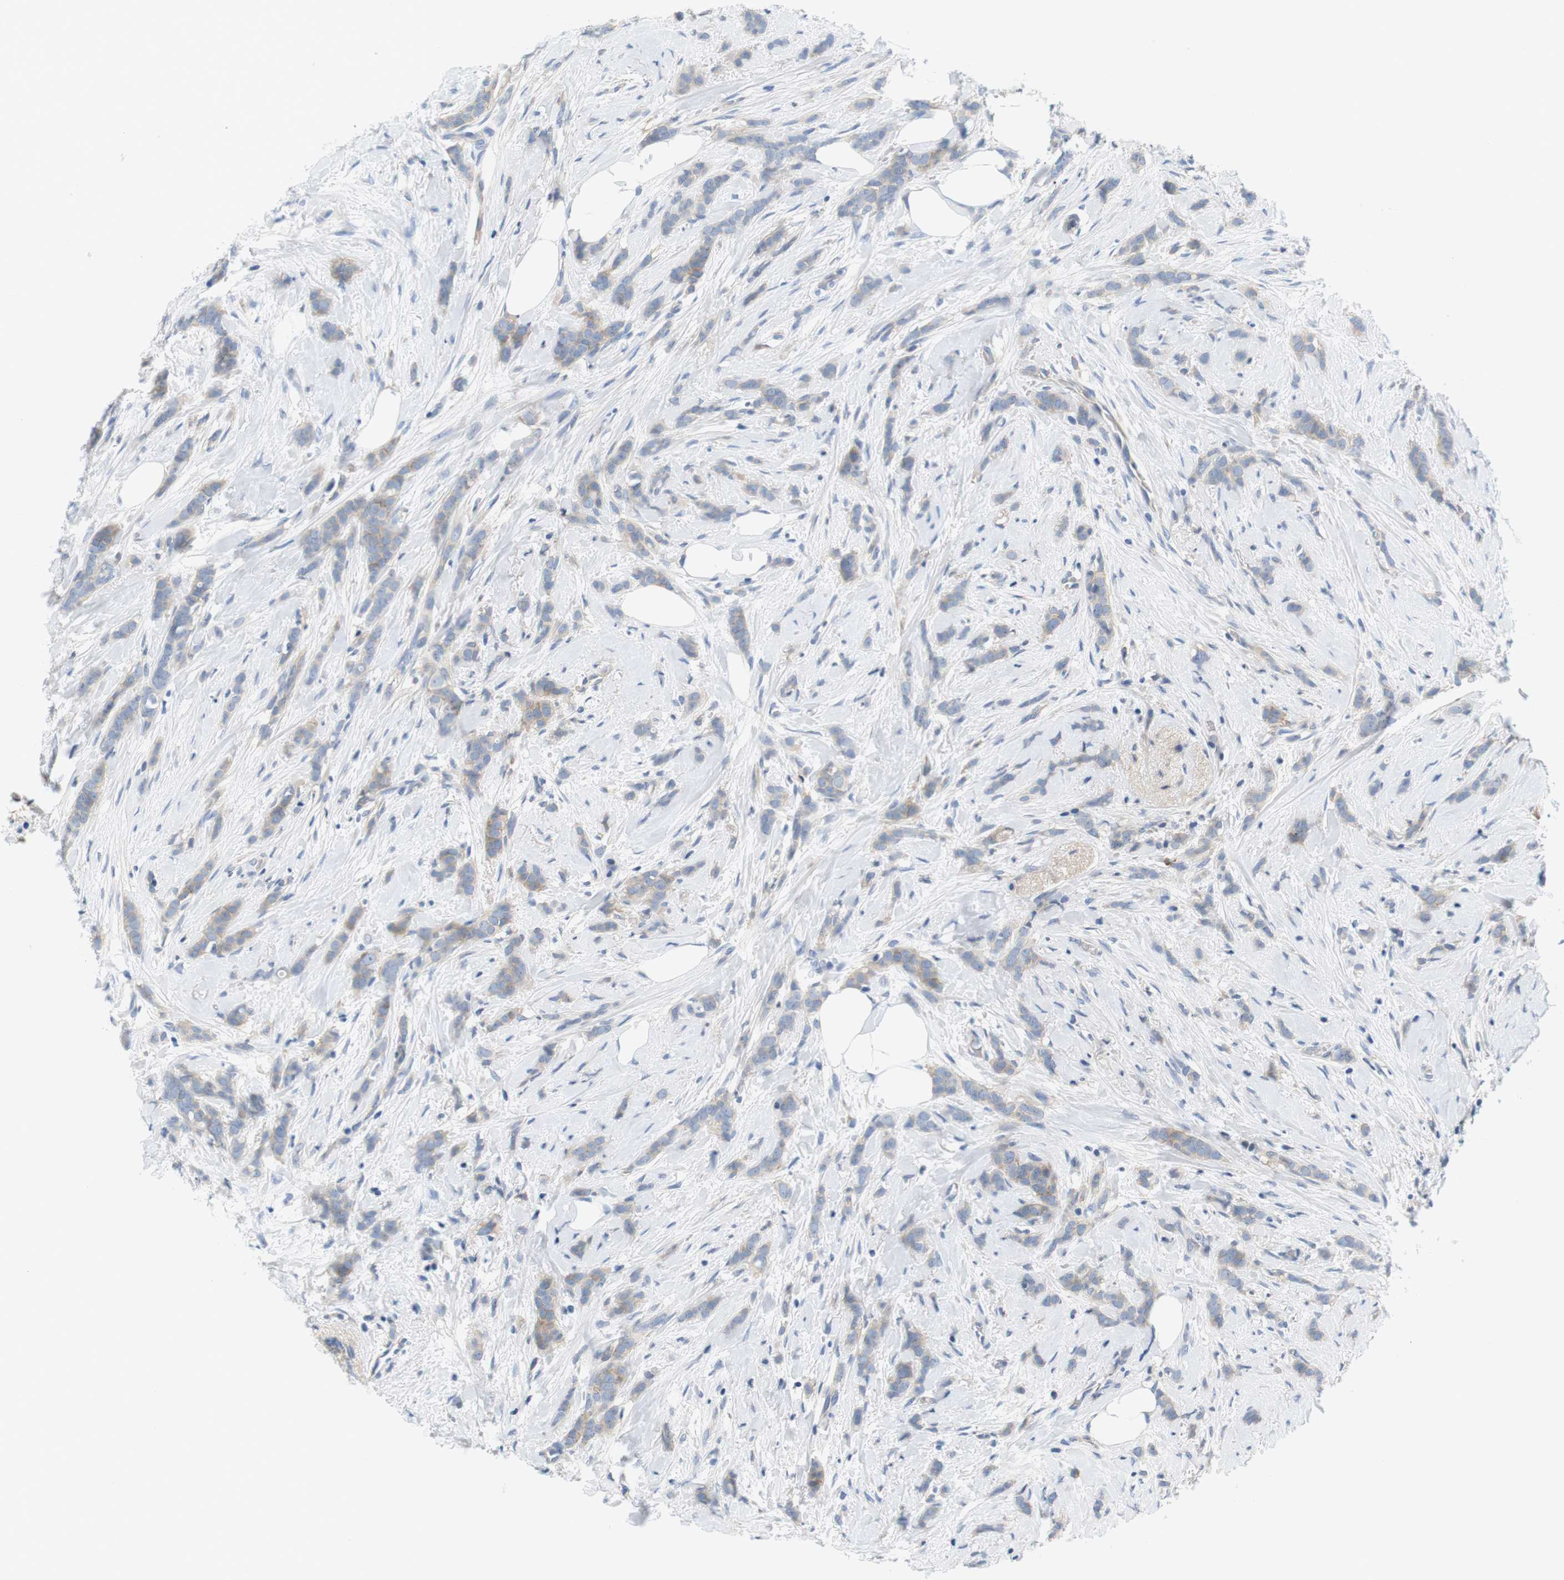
{"staining": {"intensity": "weak", "quantity": "25%-75%", "location": "cytoplasmic/membranous"}, "tissue": "breast cancer", "cell_type": "Tumor cells", "image_type": "cancer", "snomed": [{"axis": "morphology", "description": "Lobular carcinoma, in situ"}, {"axis": "morphology", "description": "Lobular carcinoma"}, {"axis": "topography", "description": "Breast"}], "caption": "Tumor cells reveal low levels of weak cytoplasmic/membranous expression in about 25%-75% of cells in lobular carcinoma (breast). The protein of interest is stained brown, and the nuclei are stained in blue (DAB (3,3'-diaminobenzidine) IHC with brightfield microscopy, high magnification).", "gene": "SLC30A1", "patient": {"sex": "female", "age": 41}}